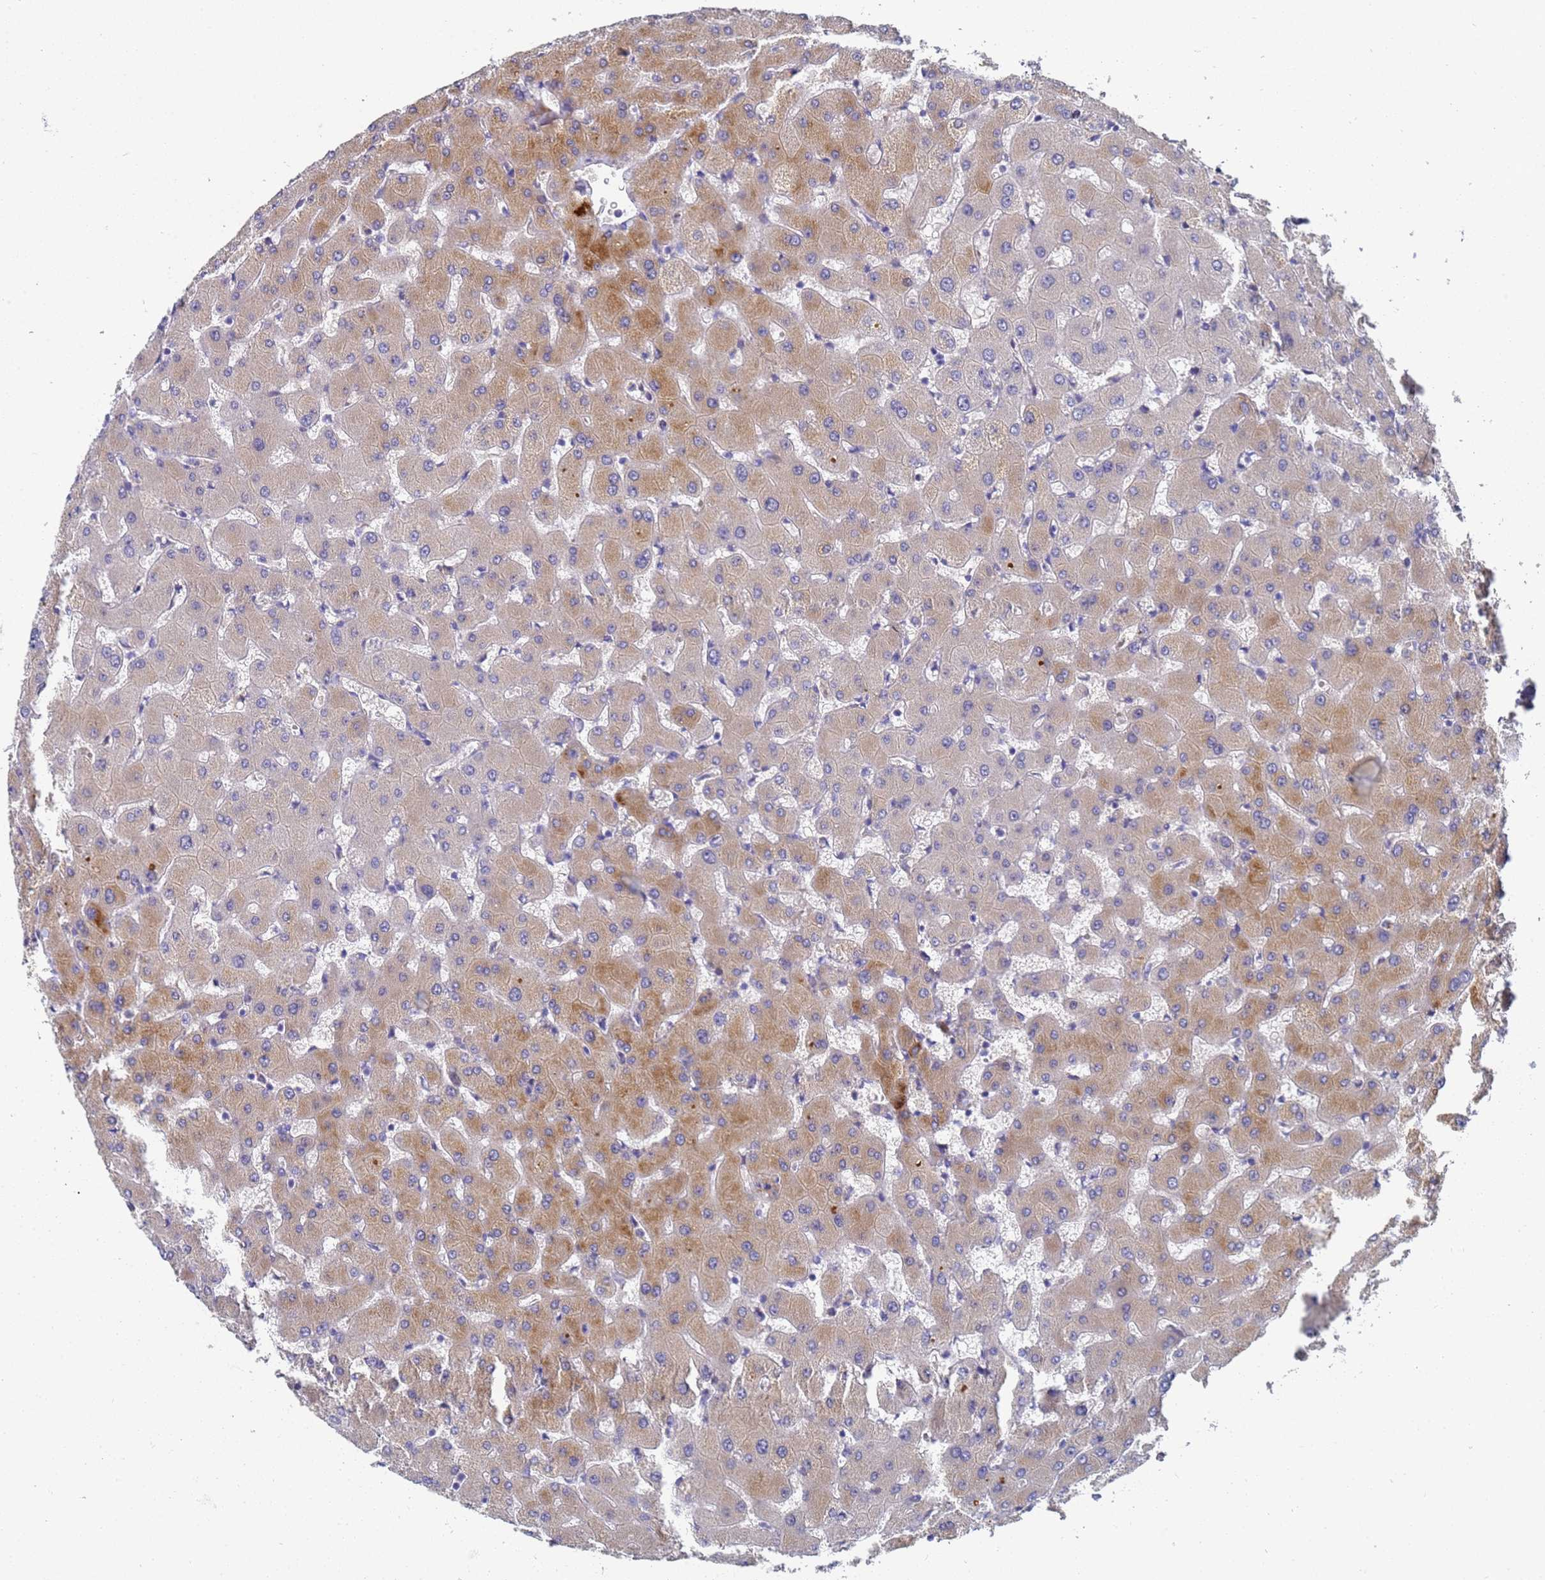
{"staining": {"intensity": "negative", "quantity": "none", "location": "none"}, "tissue": "liver", "cell_type": "Cholangiocytes", "image_type": "normal", "snomed": [{"axis": "morphology", "description": "Normal tissue, NOS"}, {"axis": "topography", "description": "Liver"}], "caption": "This is an immunohistochemistry photomicrograph of unremarkable human liver. There is no expression in cholangiocytes.", "gene": "SYT13", "patient": {"sex": "female", "age": 63}}